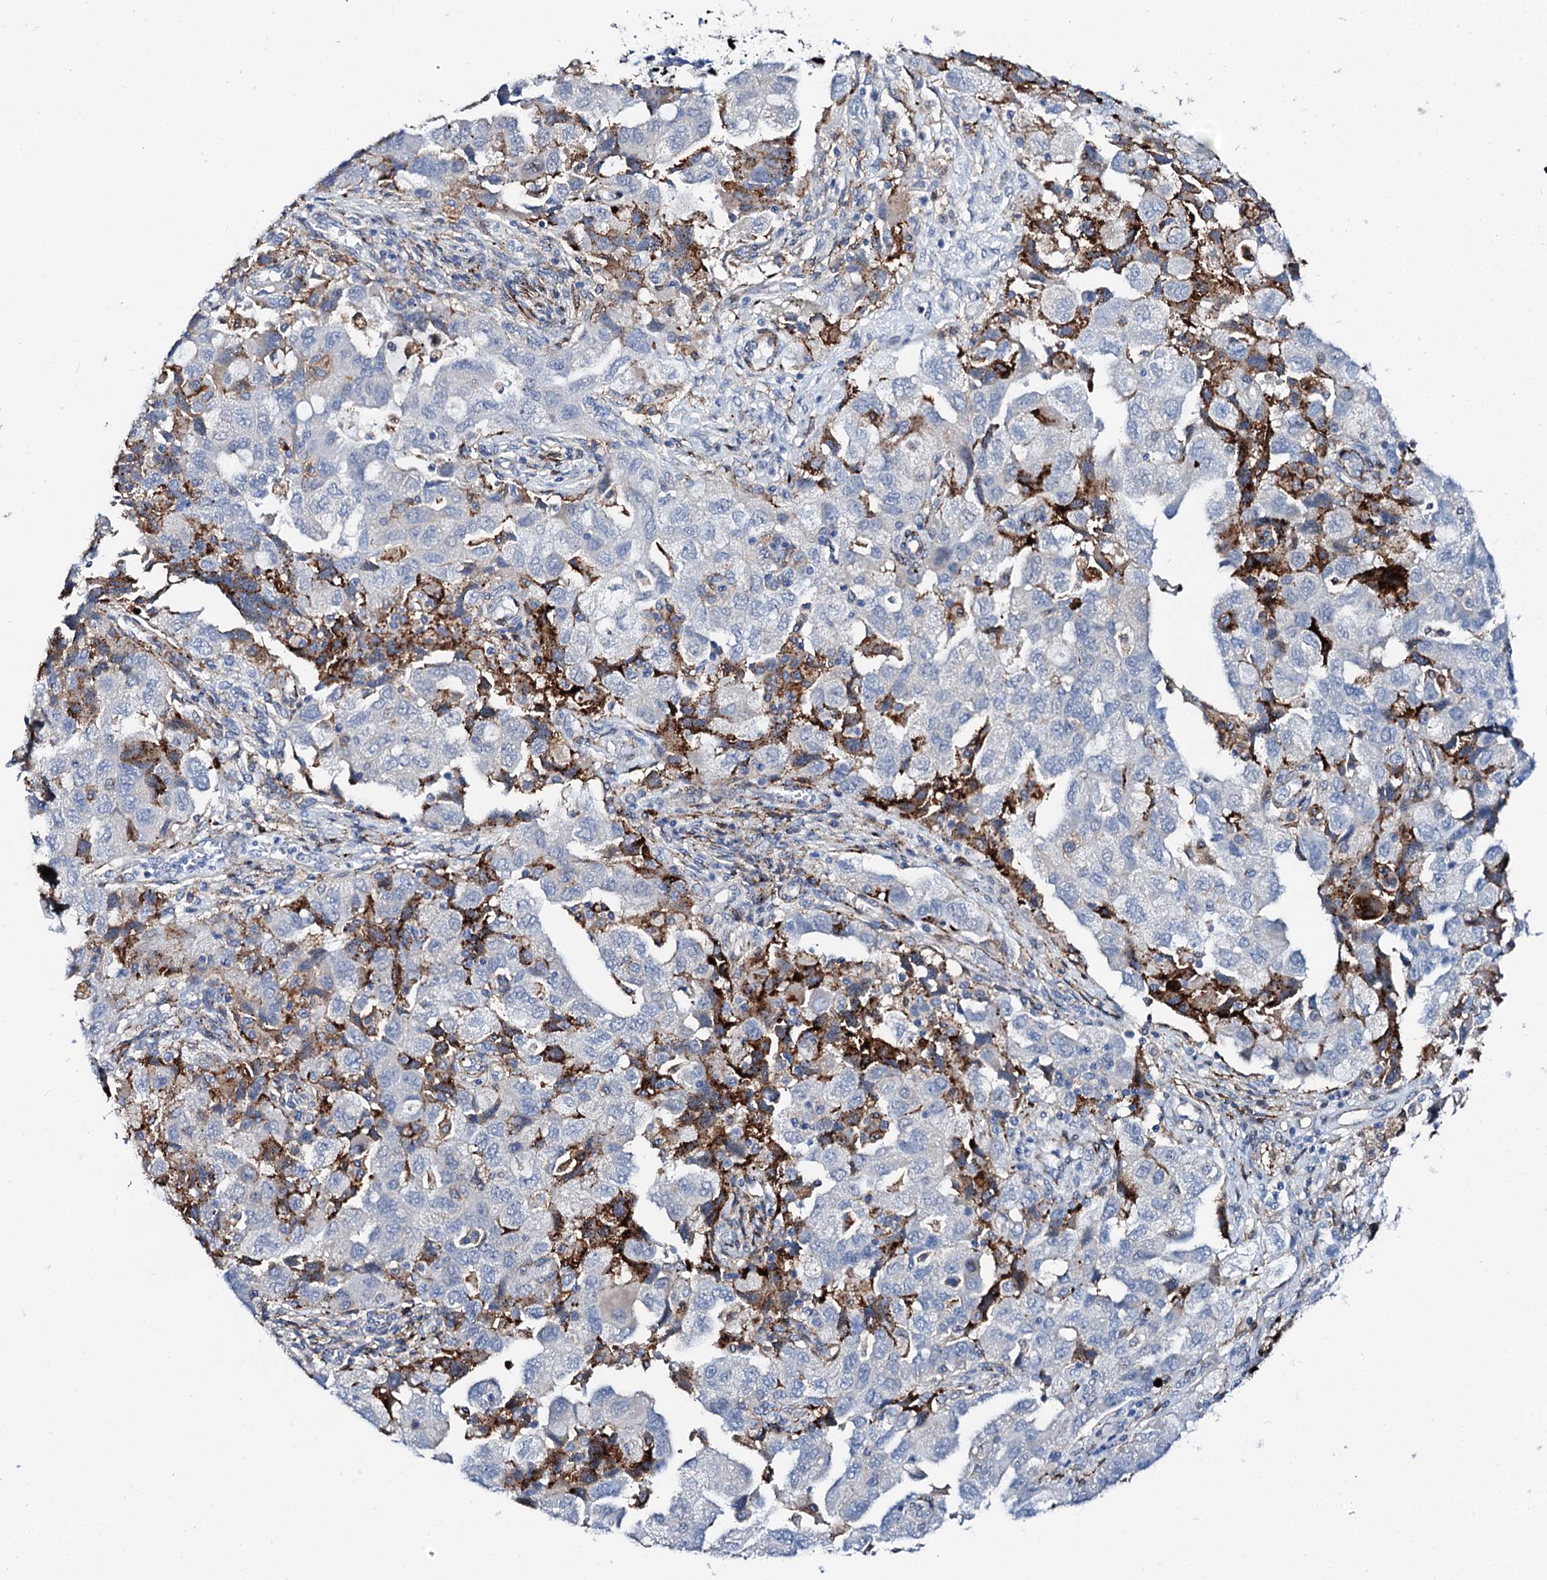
{"staining": {"intensity": "moderate", "quantity": "<25%", "location": "cytoplasmic/membranous"}, "tissue": "ovarian cancer", "cell_type": "Tumor cells", "image_type": "cancer", "snomed": [{"axis": "morphology", "description": "Carcinoma, NOS"}, {"axis": "morphology", "description": "Cystadenocarcinoma, serous, NOS"}, {"axis": "topography", "description": "Ovary"}], "caption": "Ovarian cancer (carcinoma) was stained to show a protein in brown. There is low levels of moderate cytoplasmic/membranous staining in about <25% of tumor cells.", "gene": "MED13L", "patient": {"sex": "female", "age": 69}}